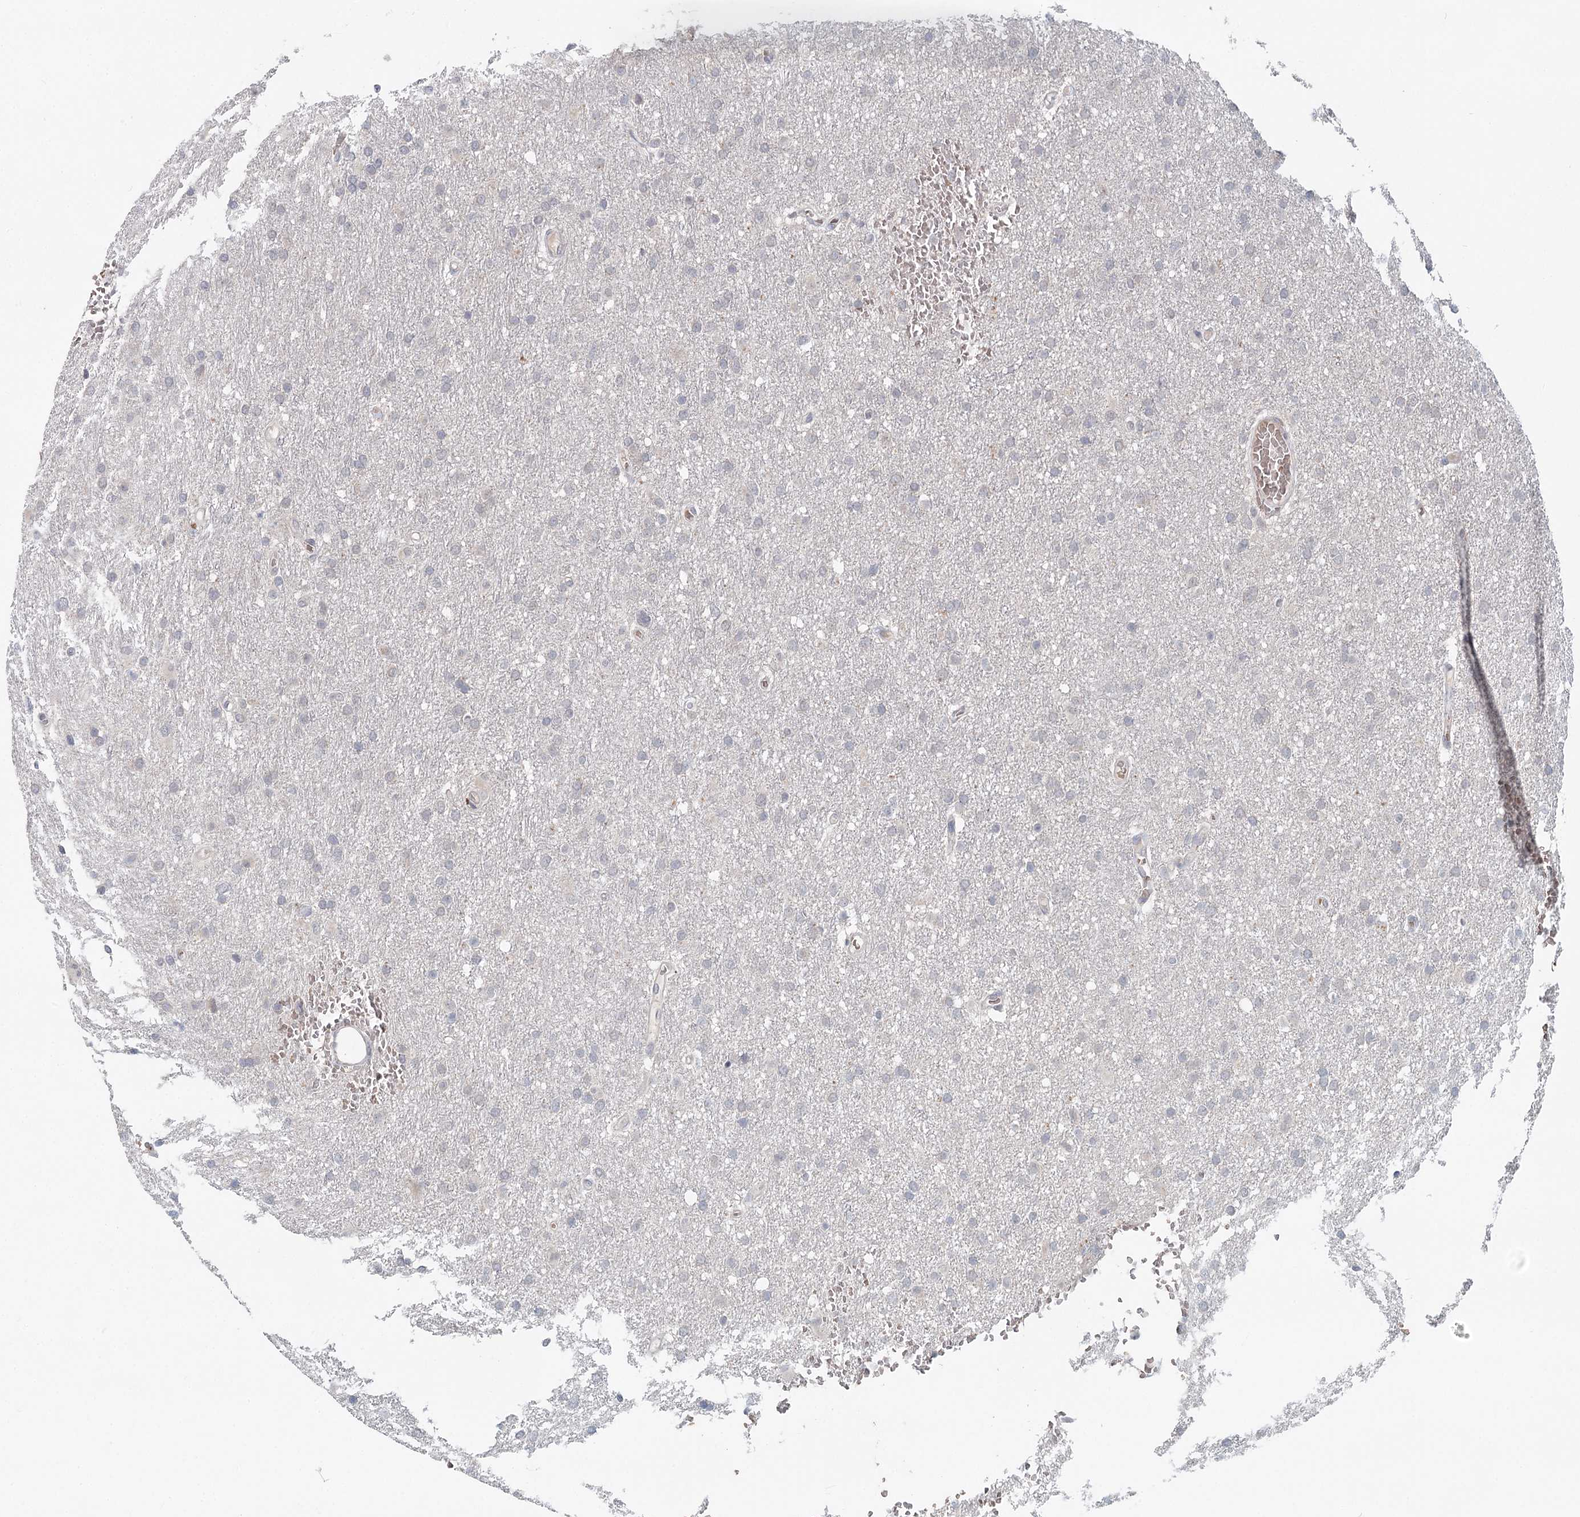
{"staining": {"intensity": "negative", "quantity": "none", "location": "none"}, "tissue": "glioma", "cell_type": "Tumor cells", "image_type": "cancer", "snomed": [{"axis": "morphology", "description": "Glioma, malignant, High grade"}, {"axis": "topography", "description": "Cerebral cortex"}], "caption": "DAB (3,3'-diaminobenzidine) immunohistochemical staining of glioma demonstrates no significant staining in tumor cells.", "gene": "FBXO7", "patient": {"sex": "female", "age": 36}}